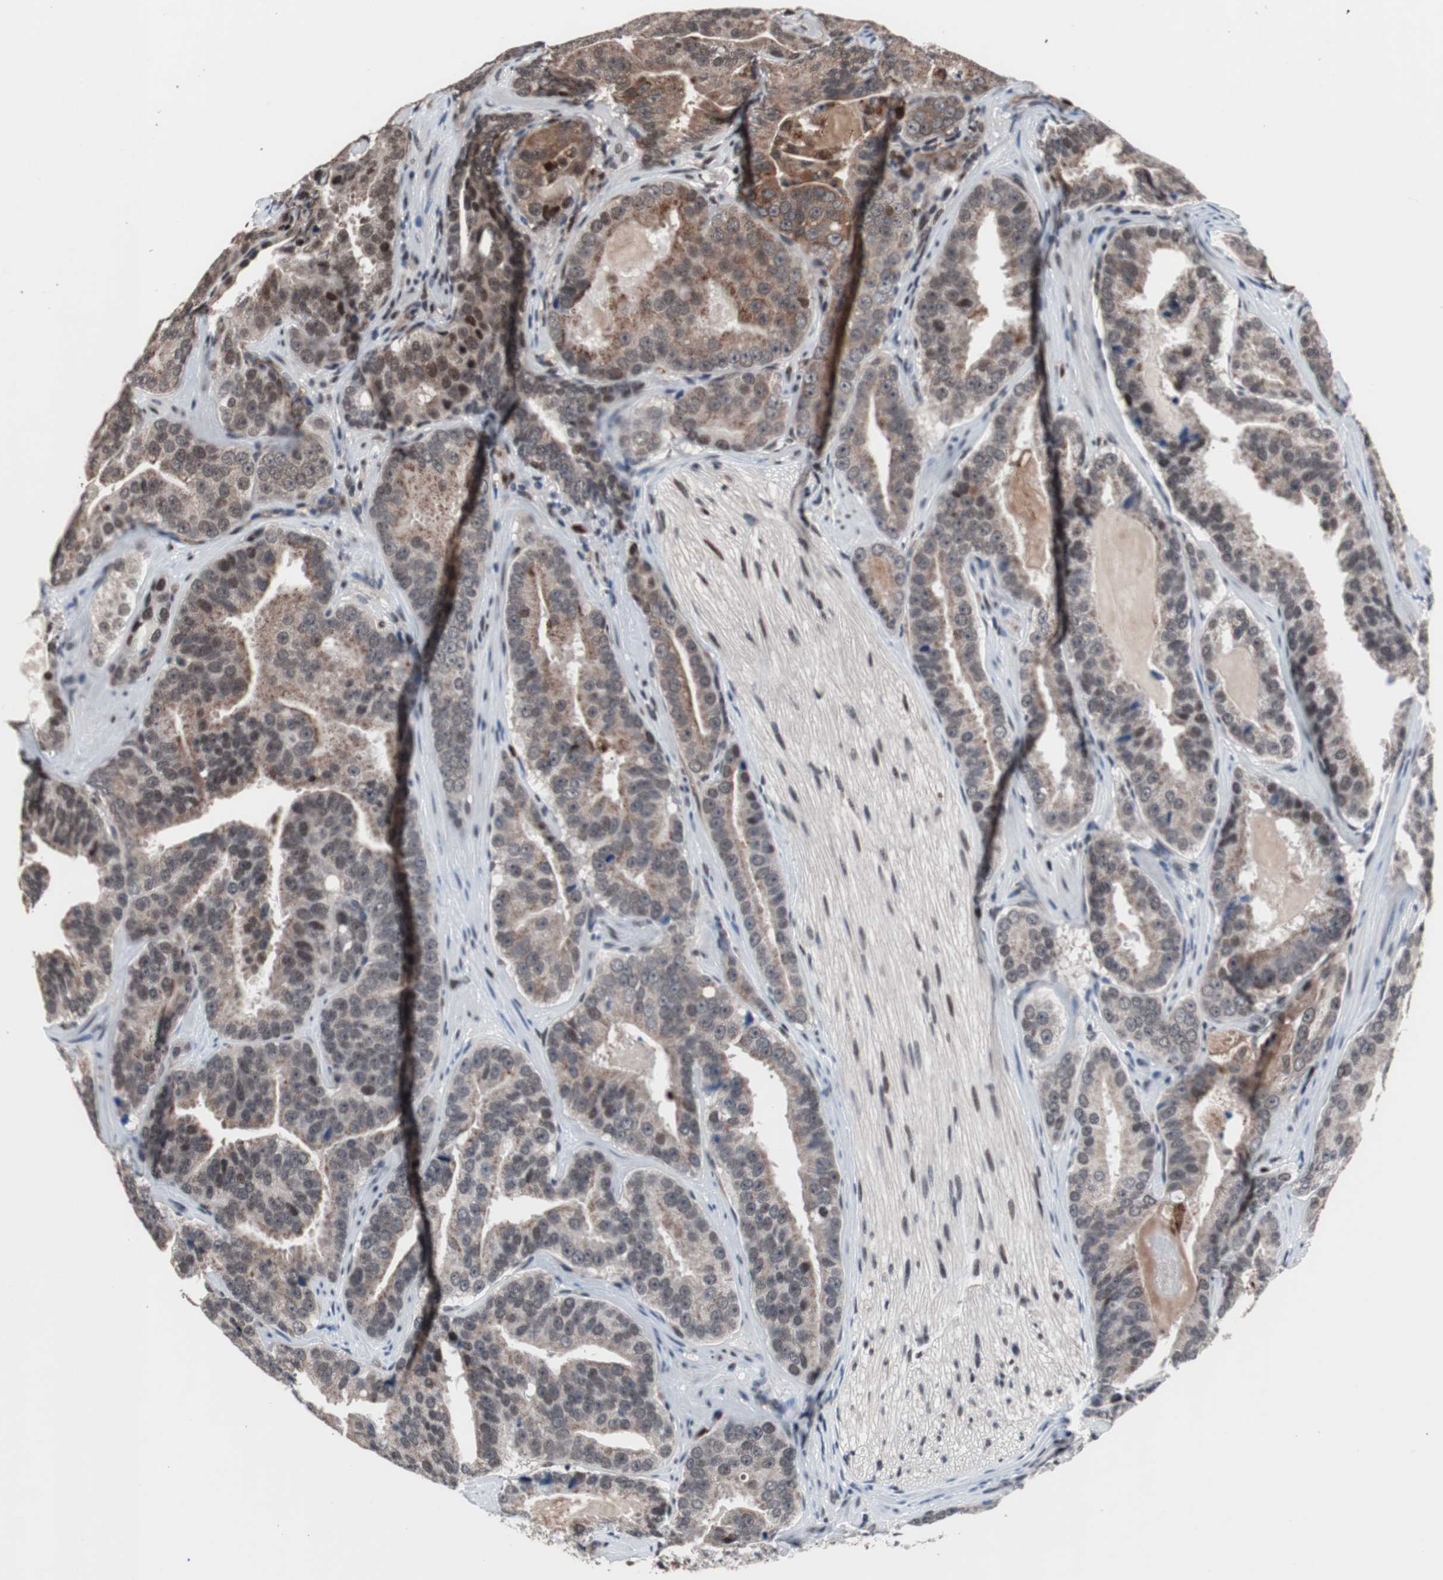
{"staining": {"intensity": "moderate", "quantity": "25%-75%", "location": "cytoplasmic/membranous,nuclear"}, "tissue": "prostate cancer", "cell_type": "Tumor cells", "image_type": "cancer", "snomed": [{"axis": "morphology", "description": "Adenocarcinoma, Low grade"}, {"axis": "topography", "description": "Prostate"}], "caption": "Low-grade adenocarcinoma (prostate) tissue exhibits moderate cytoplasmic/membranous and nuclear positivity in about 25%-75% of tumor cells, visualized by immunohistochemistry.", "gene": "POGZ", "patient": {"sex": "male", "age": 59}}